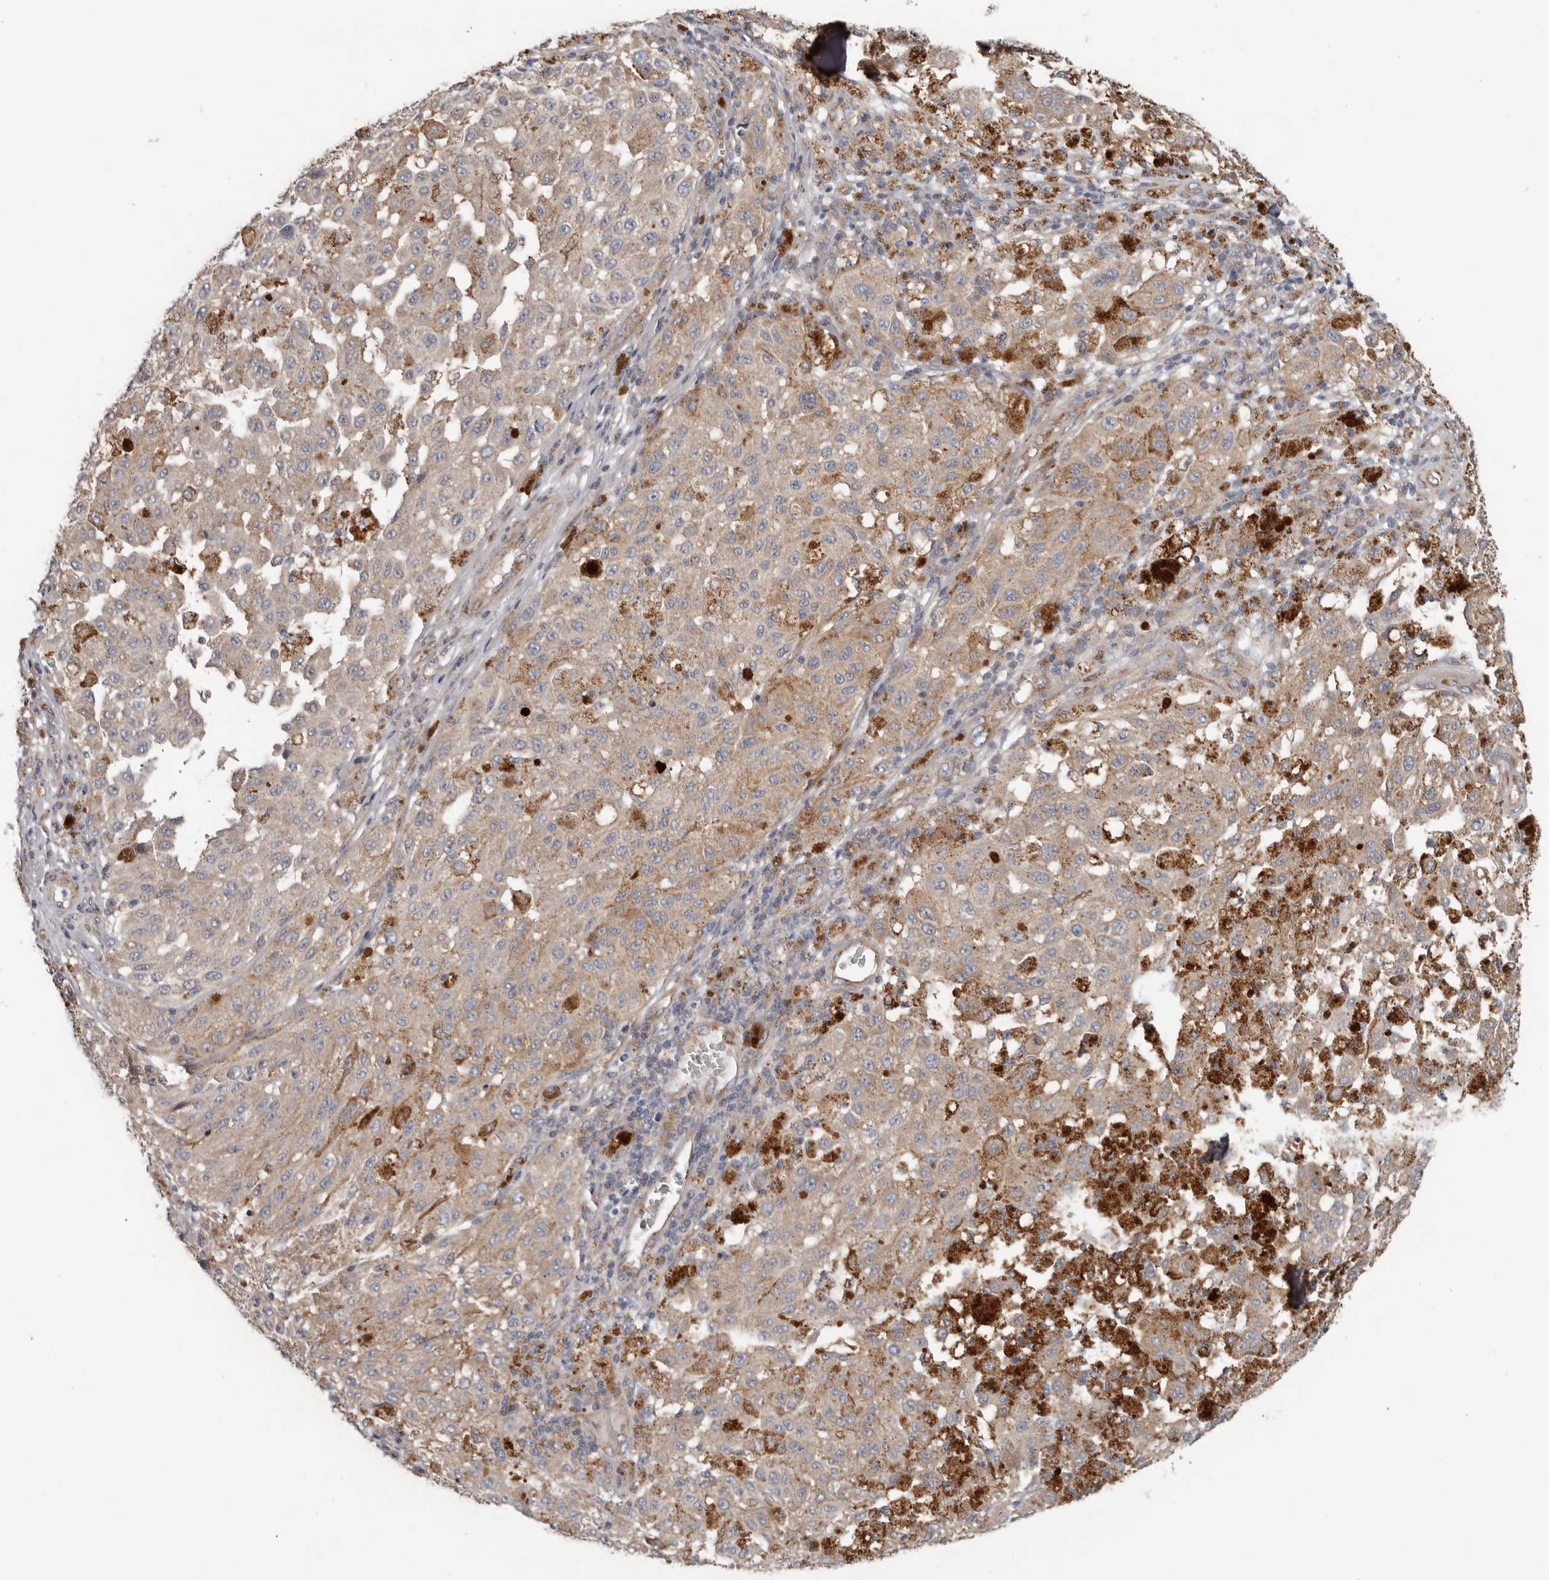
{"staining": {"intensity": "weak", "quantity": "25%-75%", "location": "cytoplasmic/membranous"}, "tissue": "melanoma", "cell_type": "Tumor cells", "image_type": "cancer", "snomed": [{"axis": "morphology", "description": "Malignant melanoma, NOS"}, {"axis": "topography", "description": "Skin"}], "caption": "Immunohistochemistry photomicrograph of human malignant melanoma stained for a protein (brown), which displays low levels of weak cytoplasmic/membranous staining in approximately 25%-75% of tumor cells.", "gene": "LUZP1", "patient": {"sex": "female", "age": 64}}